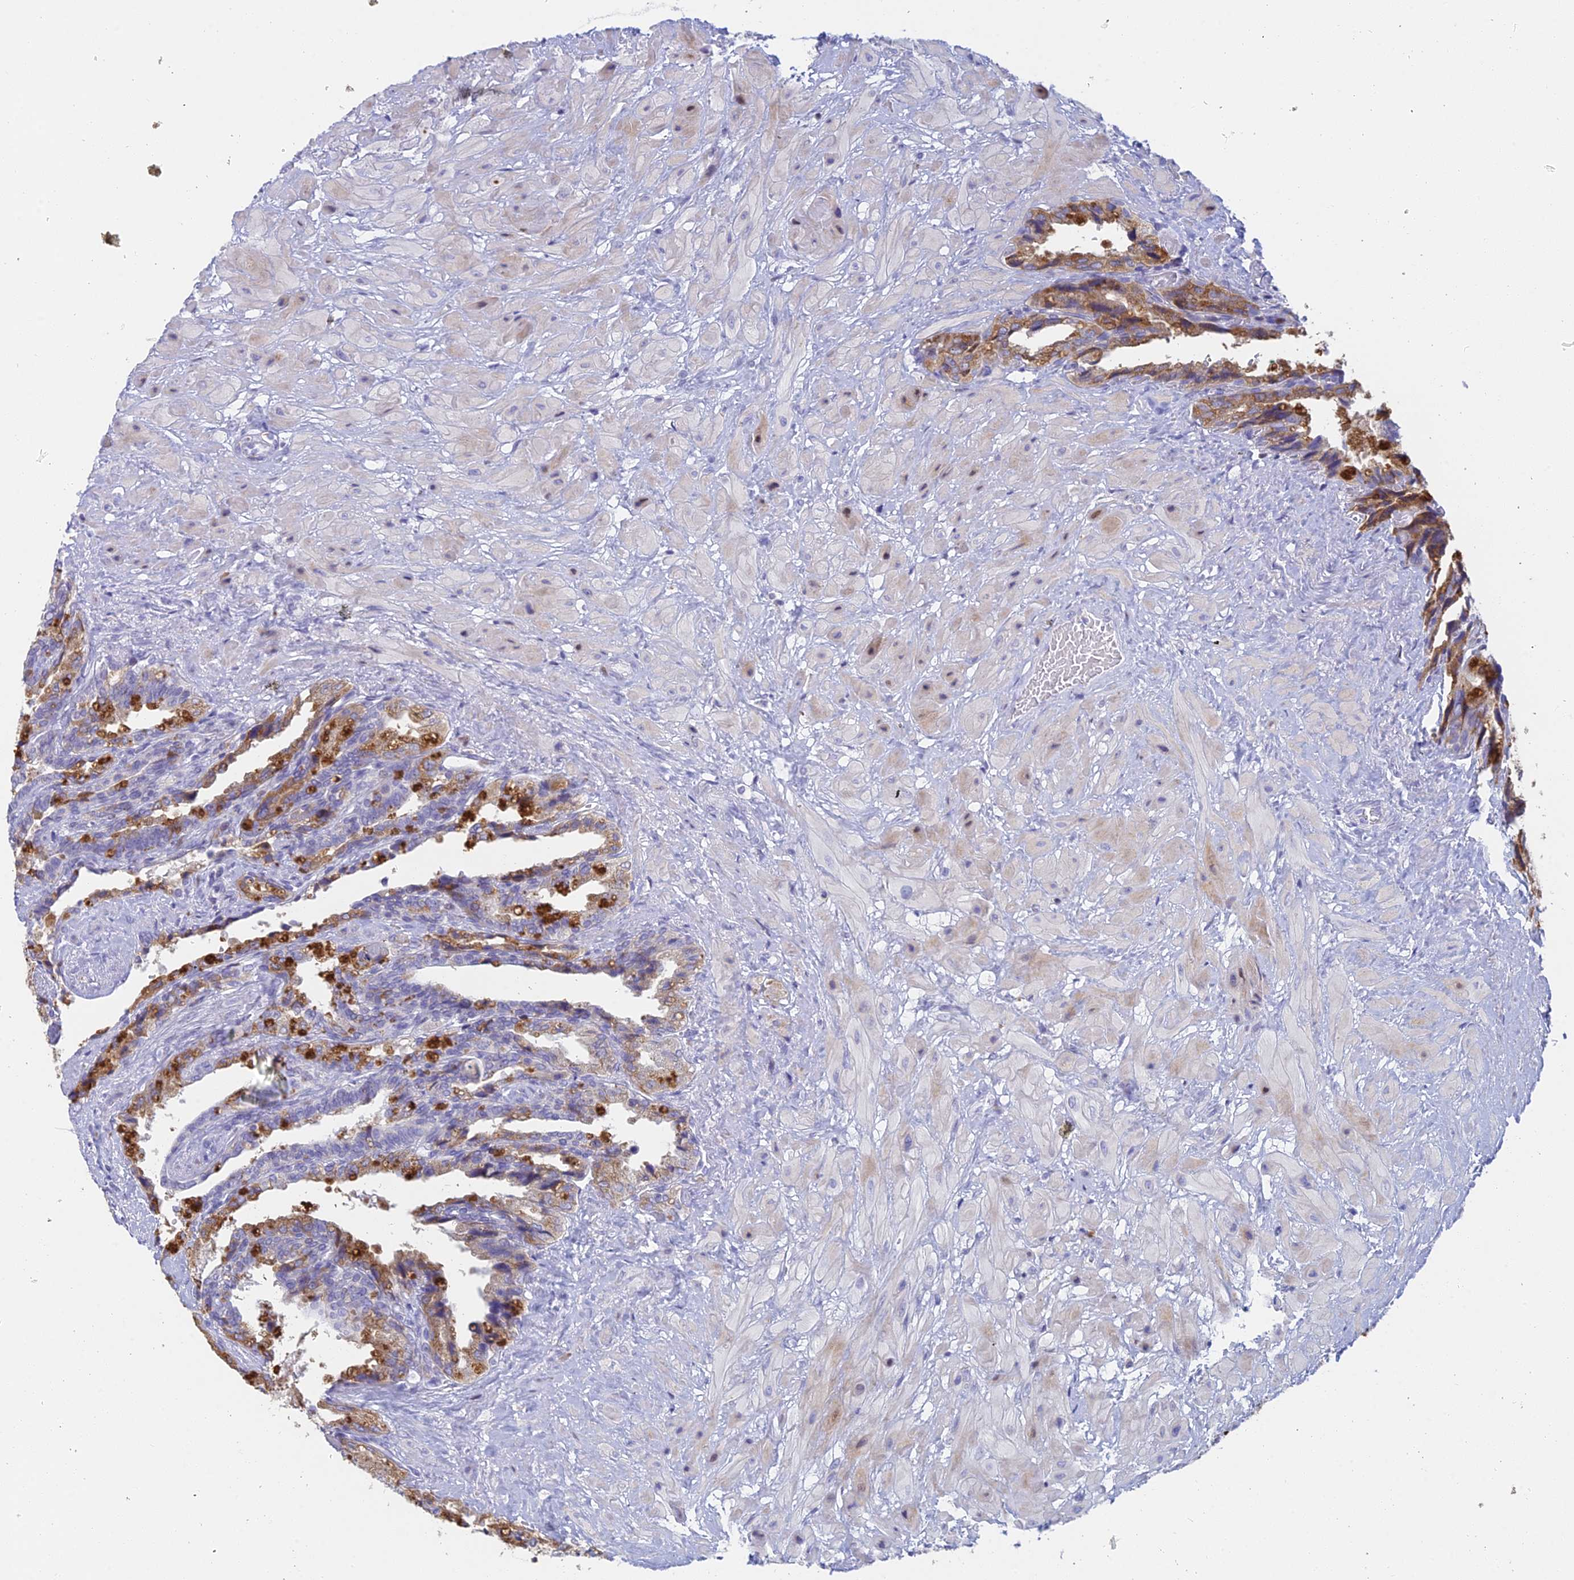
{"staining": {"intensity": "moderate", "quantity": ">75%", "location": "cytoplasmic/membranous"}, "tissue": "seminal vesicle", "cell_type": "Glandular cells", "image_type": "normal", "snomed": [{"axis": "morphology", "description": "Normal tissue, NOS"}, {"axis": "topography", "description": "Seminal veicle"}, {"axis": "topography", "description": "Peripheral nerve tissue"}], "caption": "Human seminal vesicle stained with a brown dye exhibits moderate cytoplasmic/membranous positive positivity in about >75% of glandular cells.", "gene": "REXO5", "patient": {"sex": "male", "age": 60}}